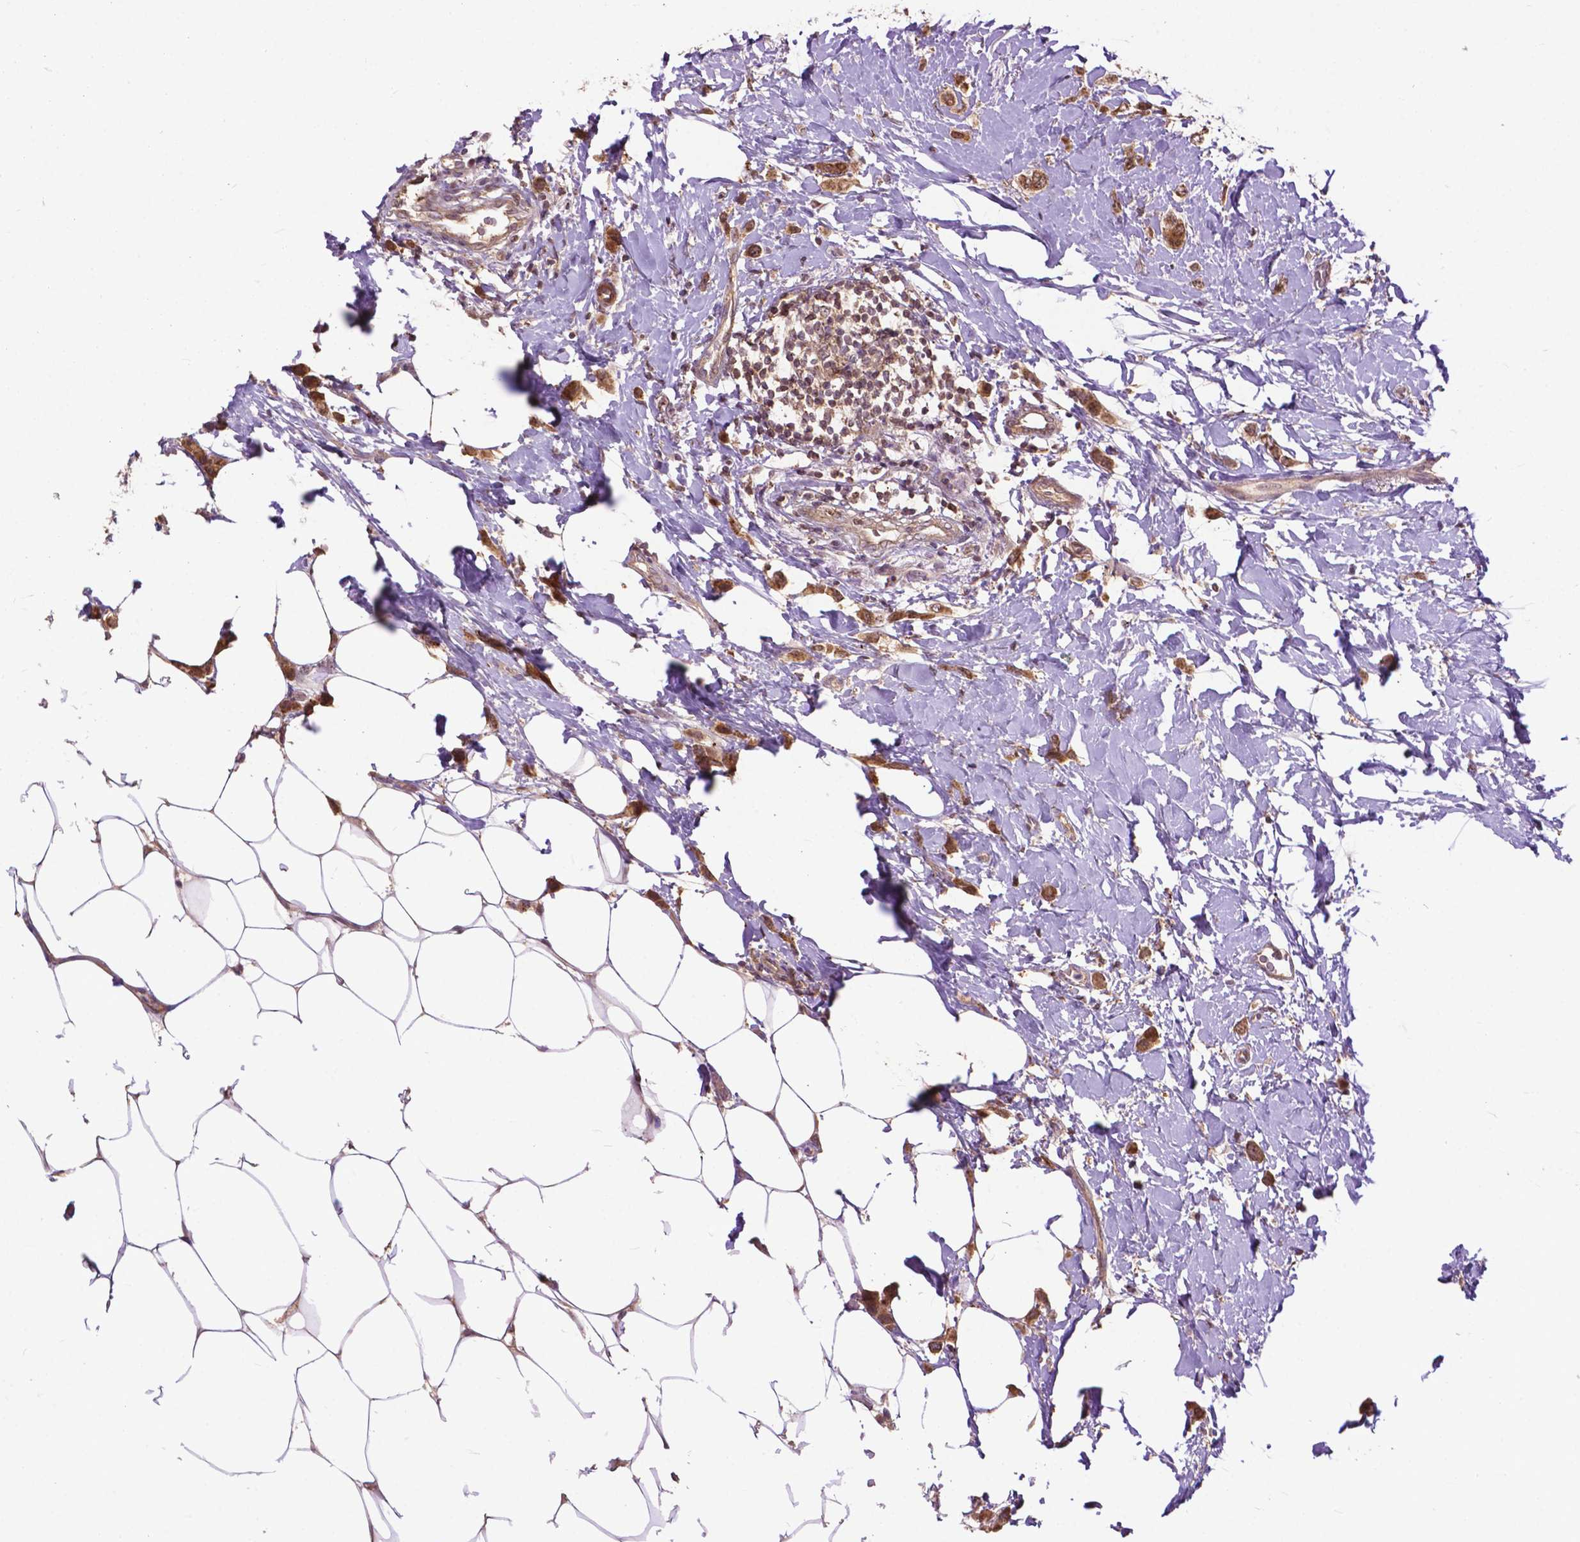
{"staining": {"intensity": "moderate", "quantity": ">75%", "location": "cytoplasmic/membranous"}, "tissue": "breast cancer", "cell_type": "Tumor cells", "image_type": "cancer", "snomed": [{"axis": "morphology", "description": "Lobular carcinoma"}, {"axis": "topography", "description": "Breast"}], "caption": "Immunohistochemical staining of lobular carcinoma (breast) shows medium levels of moderate cytoplasmic/membranous positivity in approximately >75% of tumor cells.", "gene": "CHMP4A", "patient": {"sex": "female", "age": 66}}